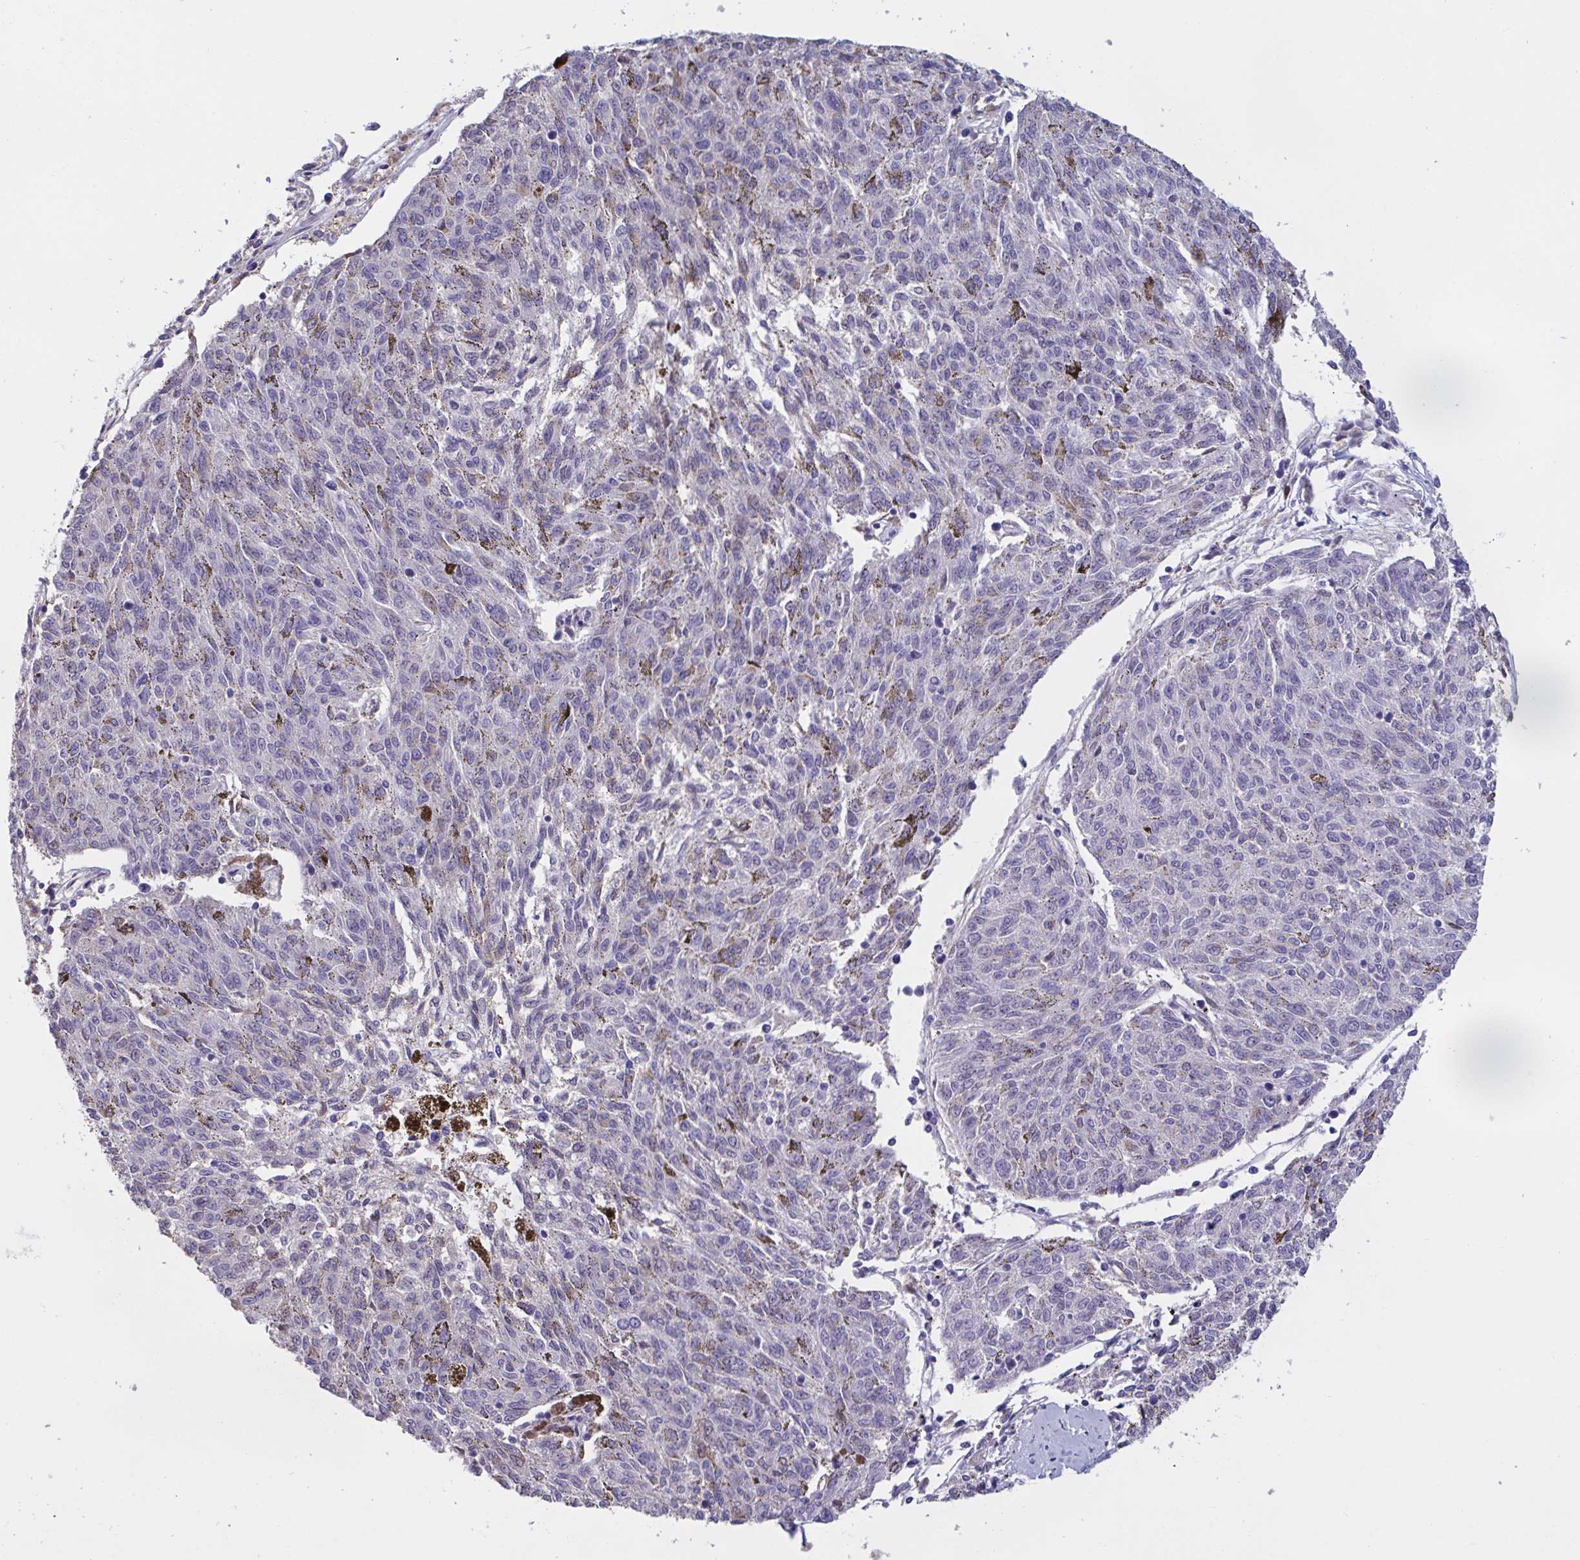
{"staining": {"intensity": "negative", "quantity": "none", "location": "none"}, "tissue": "melanoma", "cell_type": "Tumor cells", "image_type": "cancer", "snomed": [{"axis": "morphology", "description": "Malignant melanoma, NOS"}, {"axis": "topography", "description": "Skin"}], "caption": "Melanoma stained for a protein using immunohistochemistry demonstrates no positivity tumor cells.", "gene": "PELI2", "patient": {"sex": "female", "age": 72}}